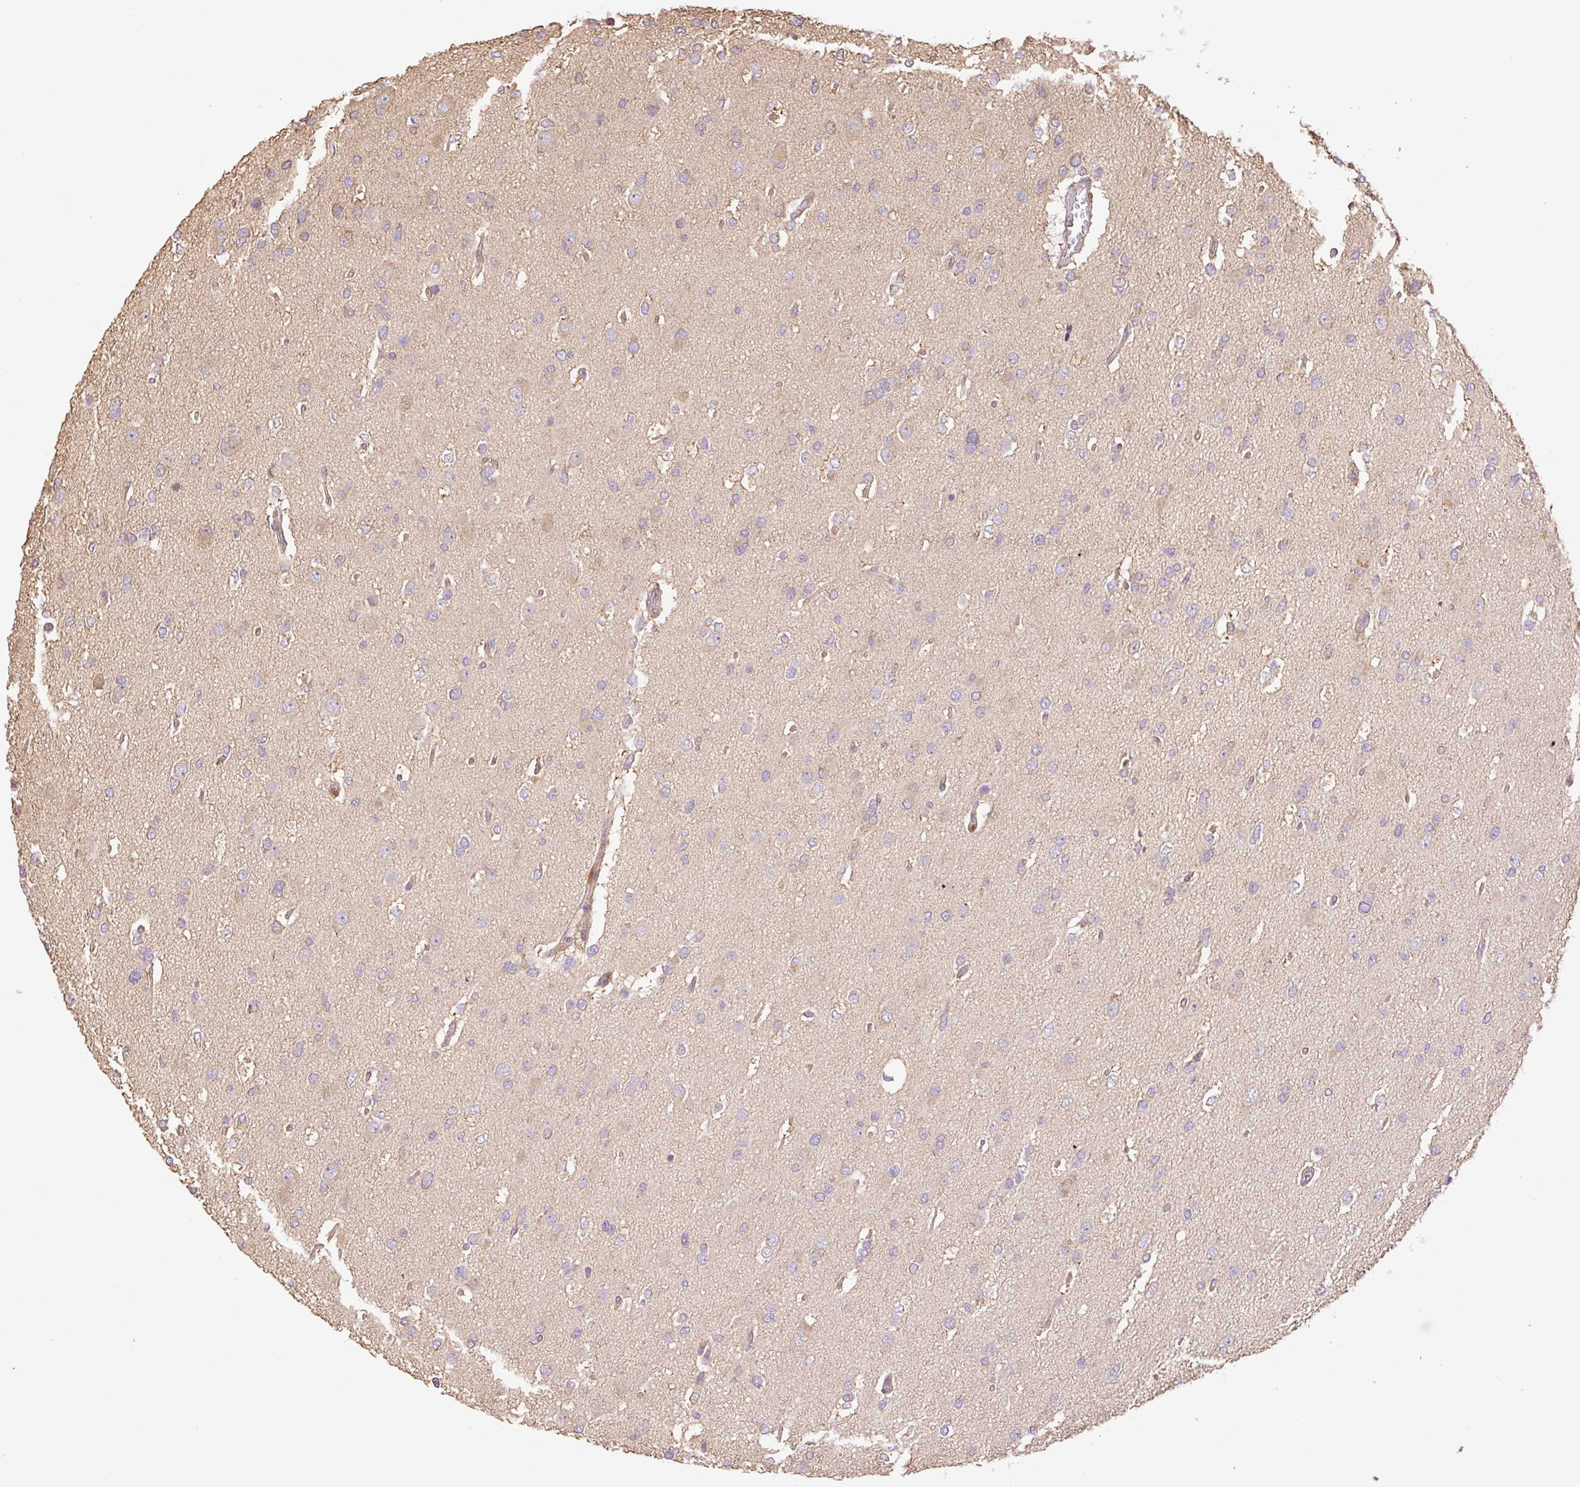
{"staining": {"intensity": "weak", "quantity": "<25%", "location": "cytoplasmic/membranous"}, "tissue": "glioma", "cell_type": "Tumor cells", "image_type": "cancer", "snomed": [{"axis": "morphology", "description": "Glioma, malignant, High grade"}, {"axis": "topography", "description": "Brain"}], "caption": "High power microscopy photomicrograph of an immunohistochemistry (IHC) image of glioma, revealing no significant expression in tumor cells.", "gene": "DESI1", "patient": {"sex": "male", "age": 53}}